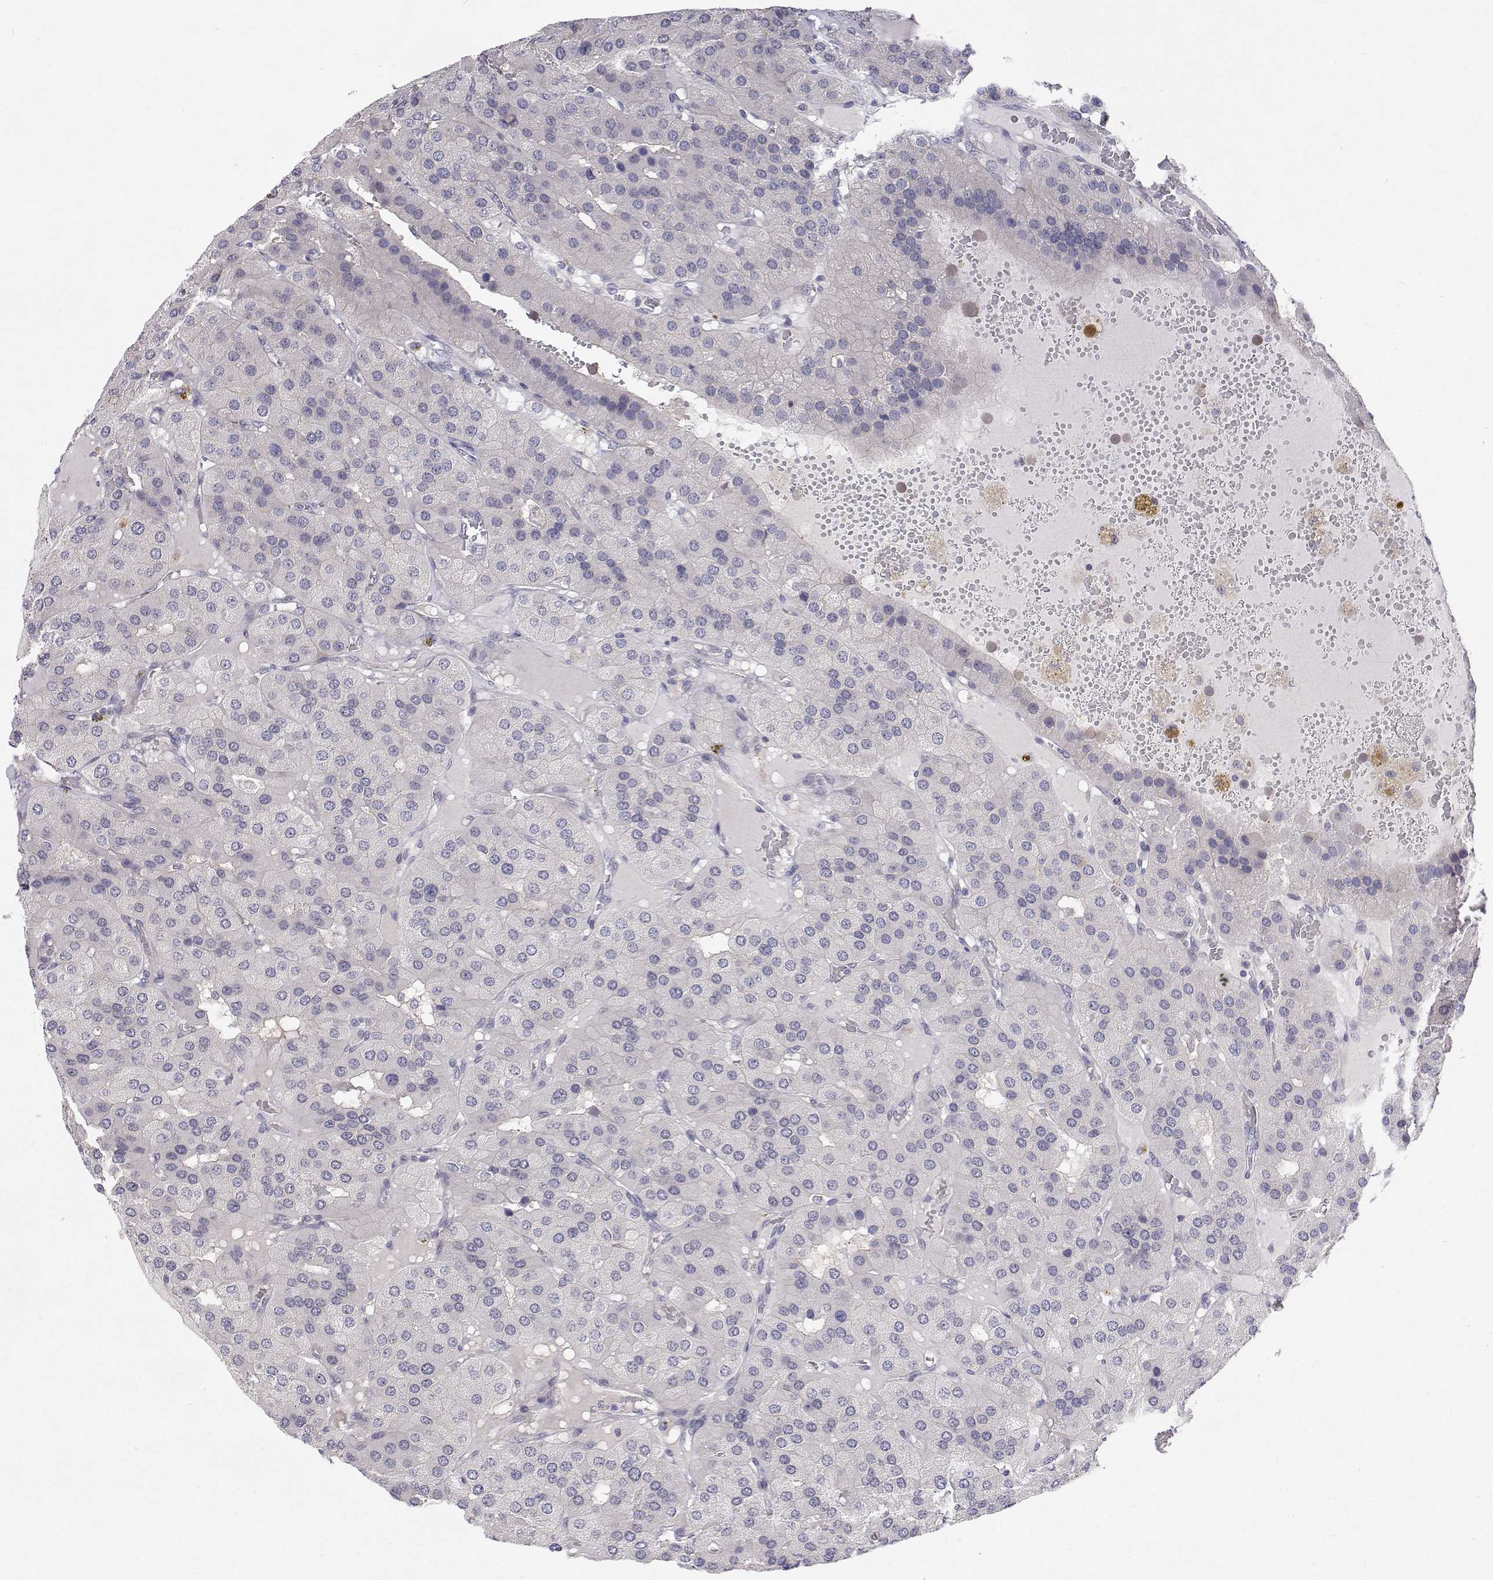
{"staining": {"intensity": "negative", "quantity": "none", "location": "none"}, "tissue": "parathyroid gland", "cell_type": "Glandular cells", "image_type": "normal", "snomed": [{"axis": "morphology", "description": "Normal tissue, NOS"}, {"axis": "morphology", "description": "Adenoma, NOS"}, {"axis": "topography", "description": "Parathyroid gland"}], "caption": "IHC image of benign human parathyroid gland stained for a protein (brown), which exhibits no expression in glandular cells.", "gene": "MYPN", "patient": {"sex": "female", "age": 86}}